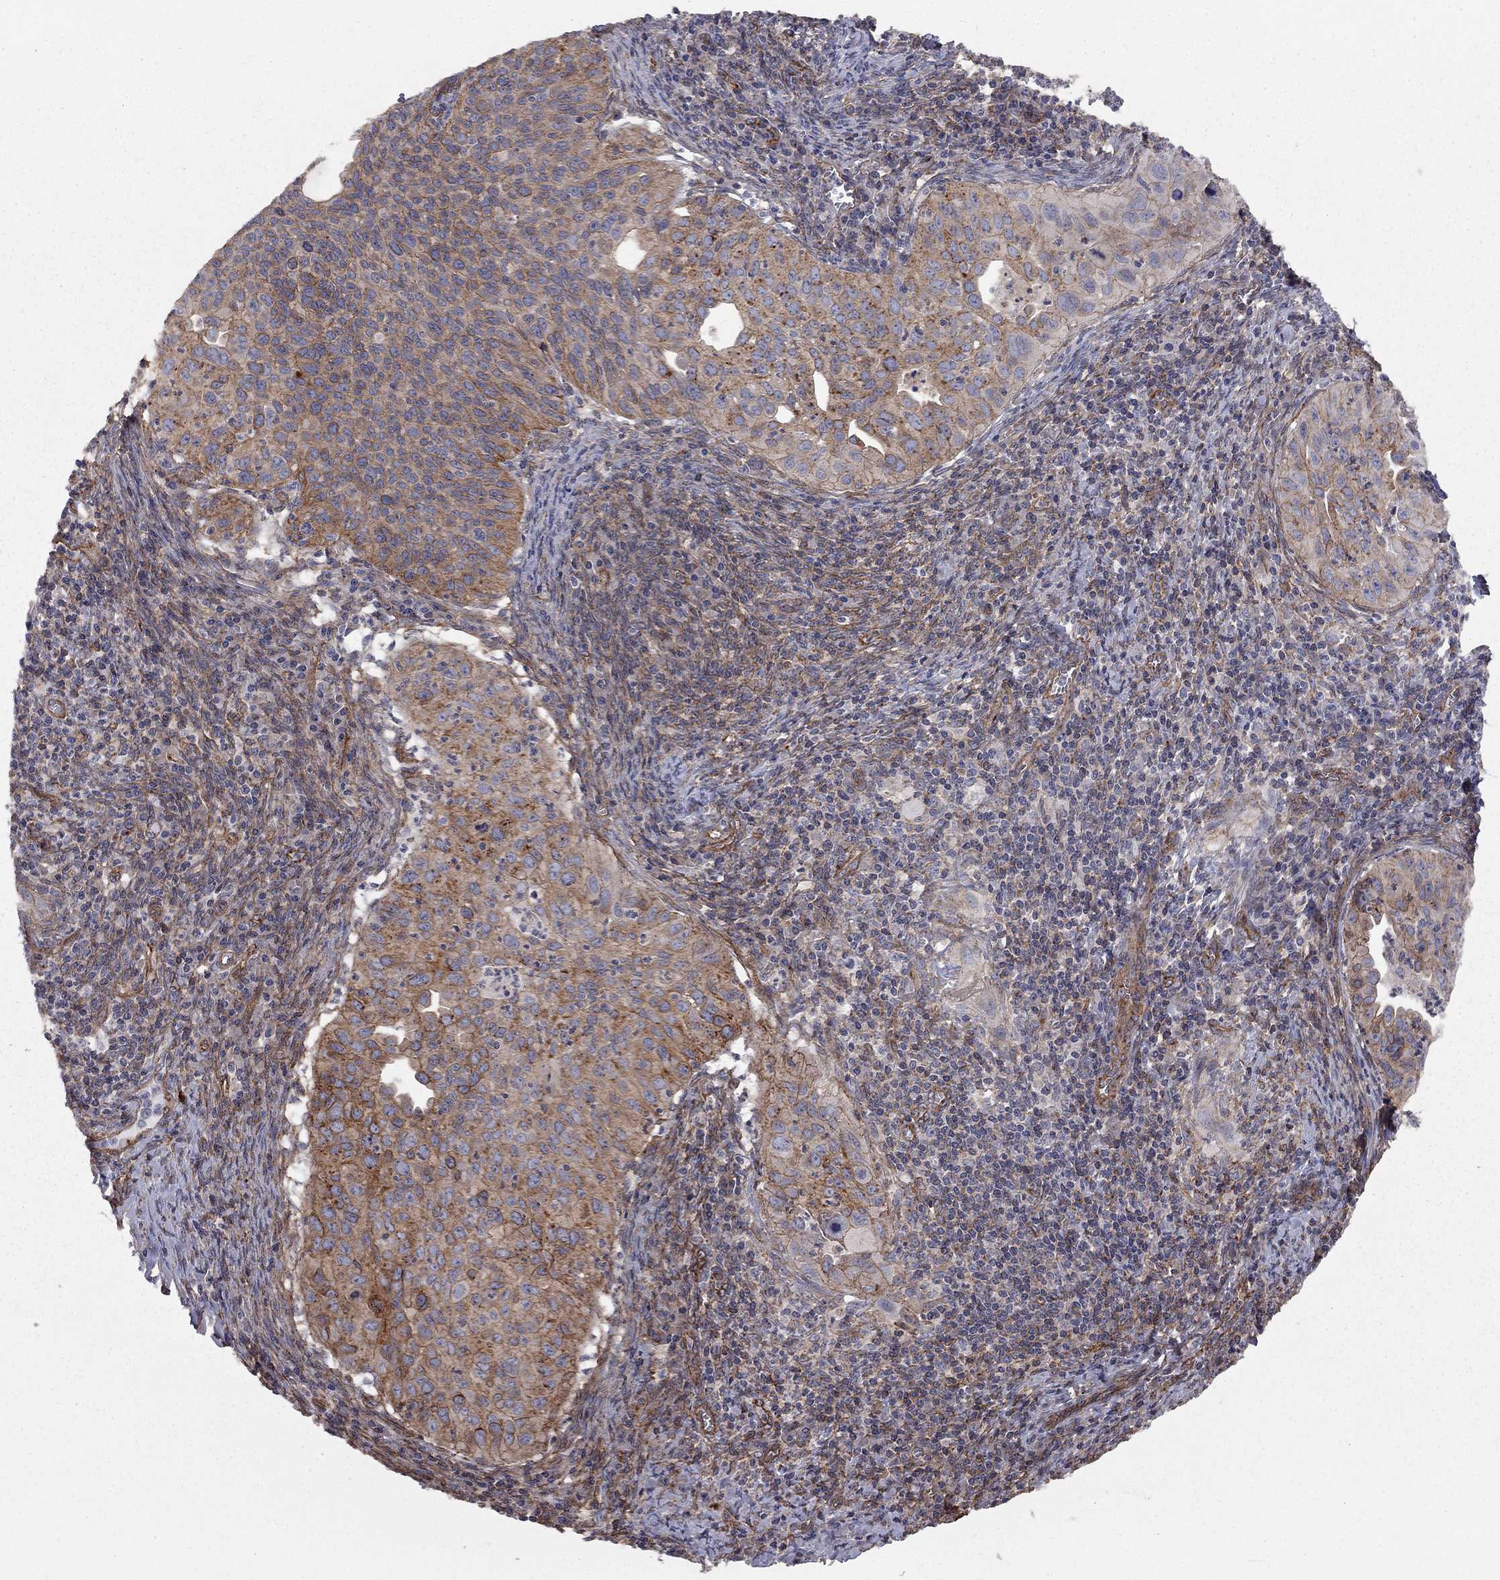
{"staining": {"intensity": "moderate", "quantity": ">75%", "location": "cytoplasmic/membranous"}, "tissue": "cervical cancer", "cell_type": "Tumor cells", "image_type": "cancer", "snomed": [{"axis": "morphology", "description": "Squamous cell carcinoma, NOS"}, {"axis": "topography", "description": "Cervix"}], "caption": "A medium amount of moderate cytoplasmic/membranous staining is seen in about >75% of tumor cells in squamous cell carcinoma (cervical) tissue.", "gene": "RASEF", "patient": {"sex": "female", "age": 26}}